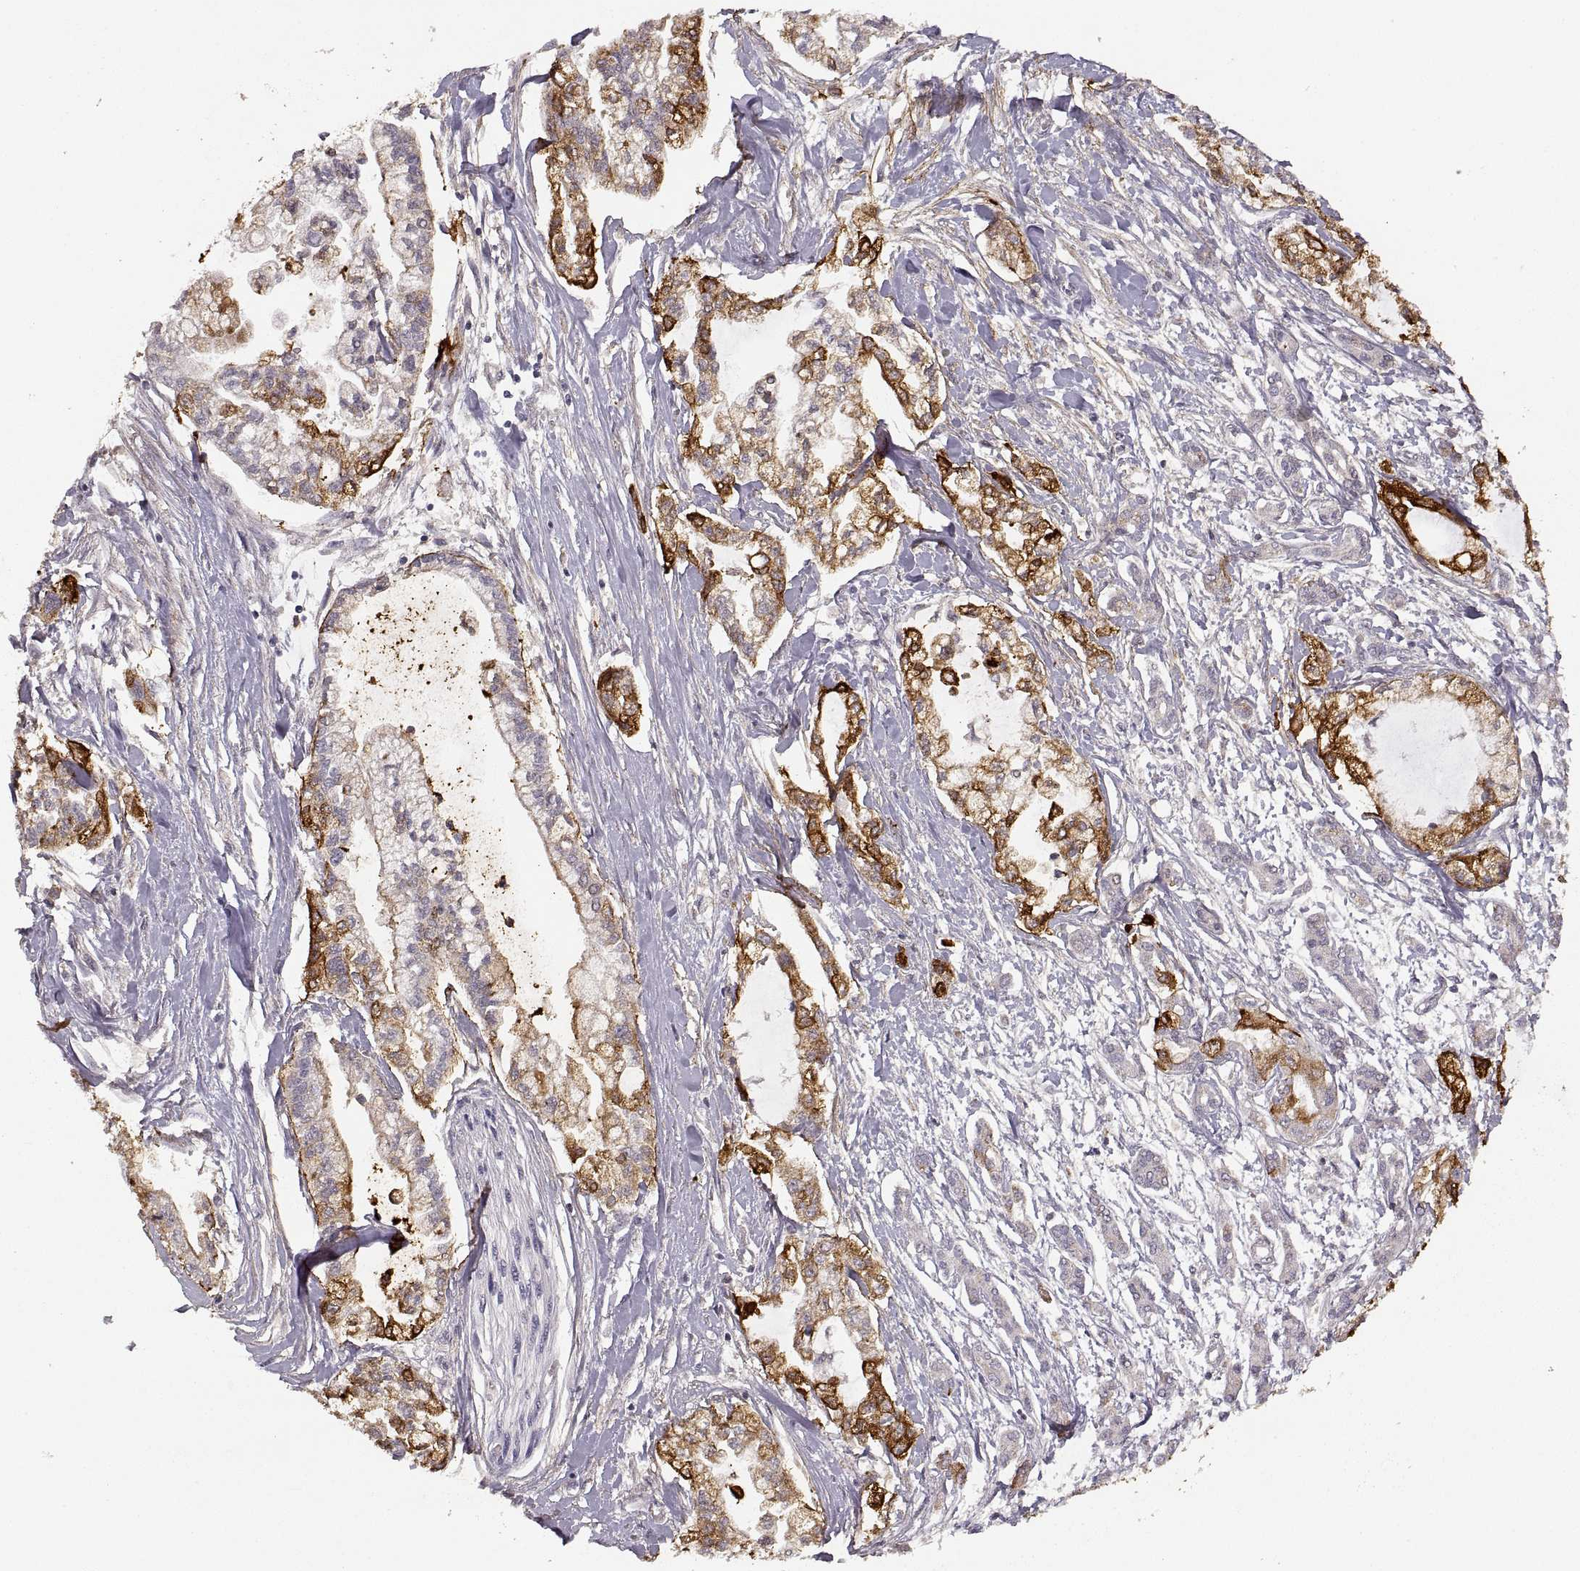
{"staining": {"intensity": "strong", "quantity": ">75%", "location": "cytoplasmic/membranous"}, "tissue": "pancreatic cancer", "cell_type": "Tumor cells", "image_type": "cancer", "snomed": [{"axis": "morphology", "description": "Adenocarcinoma, NOS"}, {"axis": "topography", "description": "Pancreas"}], "caption": "Pancreatic cancer stained with a protein marker reveals strong staining in tumor cells.", "gene": "LAMC2", "patient": {"sex": "male", "age": 54}}